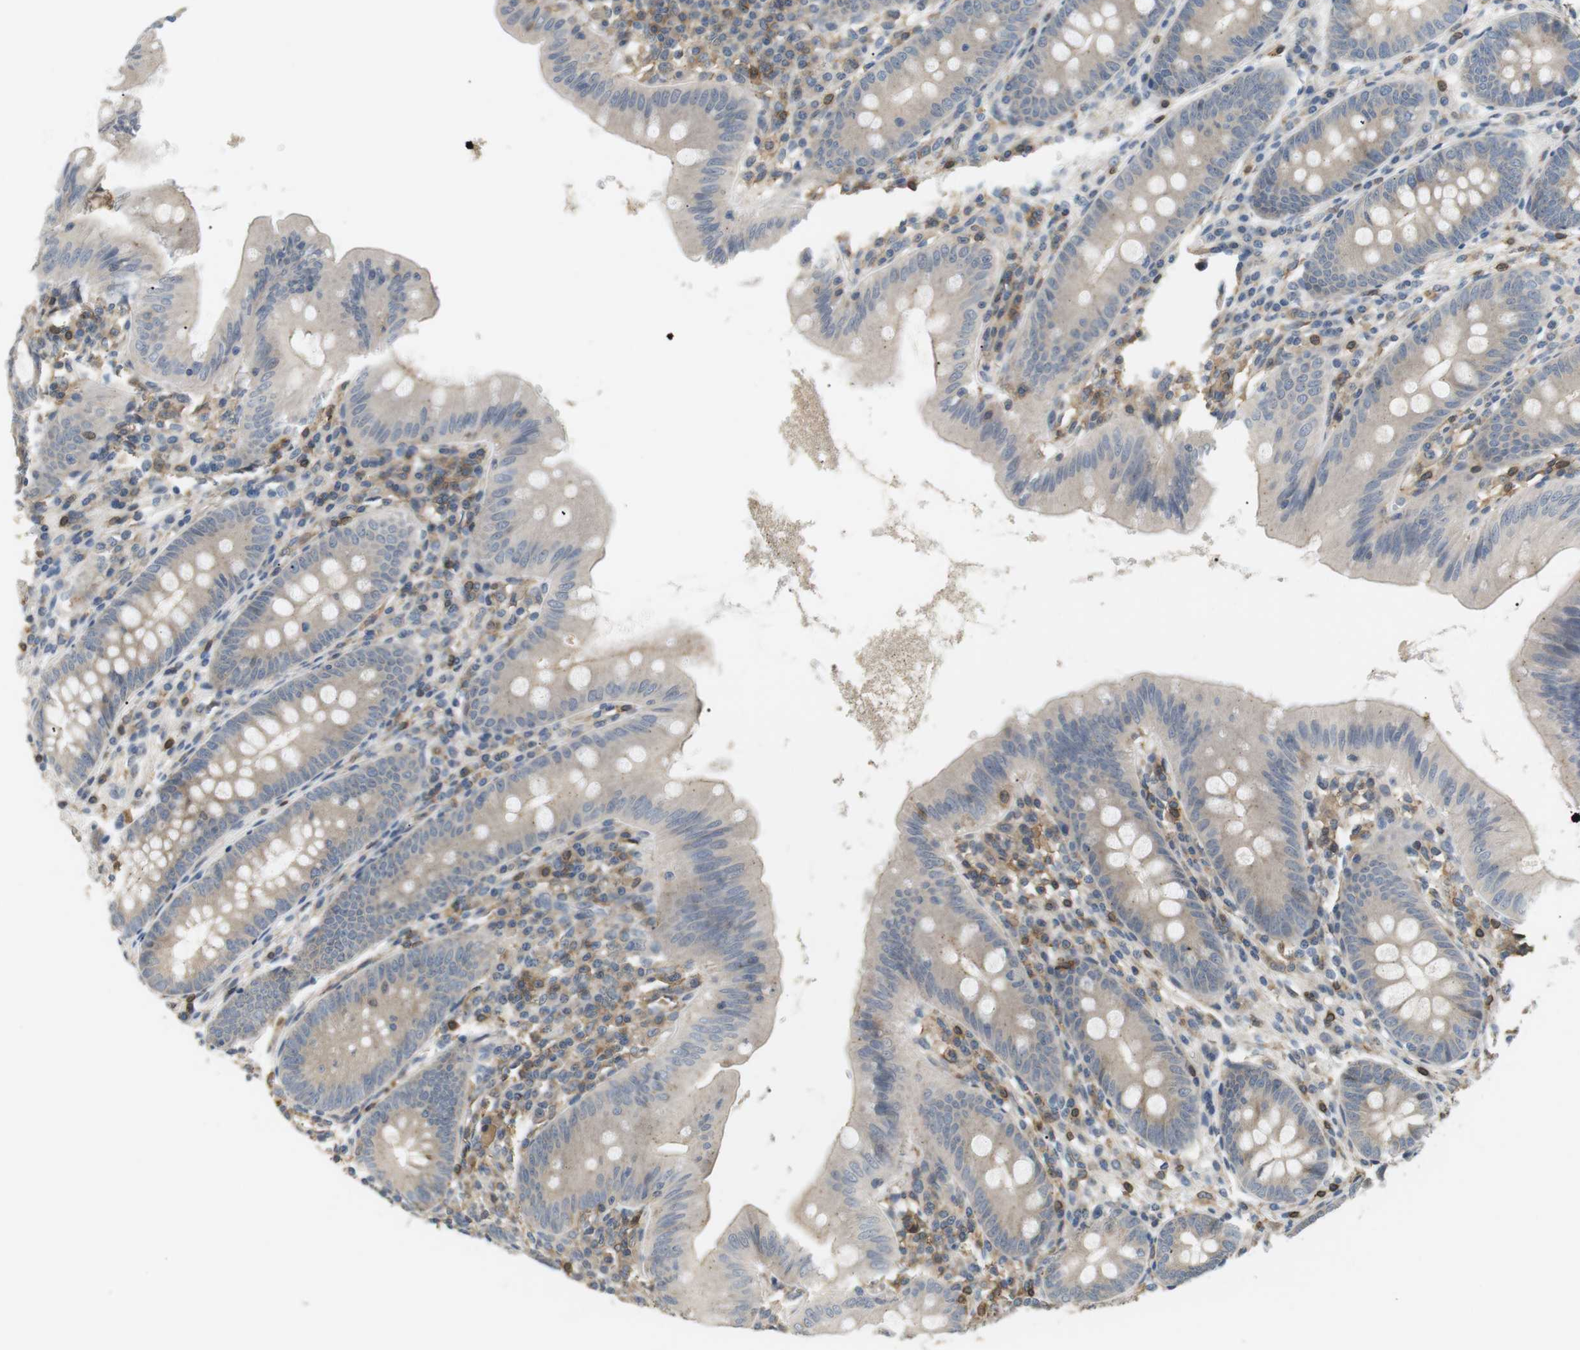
{"staining": {"intensity": "weak", "quantity": "25%-75%", "location": "cytoplasmic/membranous"}, "tissue": "appendix", "cell_type": "Glandular cells", "image_type": "normal", "snomed": [{"axis": "morphology", "description": "Normal tissue, NOS"}, {"axis": "topography", "description": "Appendix"}], "caption": "Glandular cells exhibit low levels of weak cytoplasmic/membranous staining in about 25%-75% of cells in unremarkable appendix. (DAB (3,3'-diaminobenzidine) IHC, brown staining for protein, blue staining for nuclei).", "gene": "P2RY1", "patient": {"sex": "male", "age": 56}}